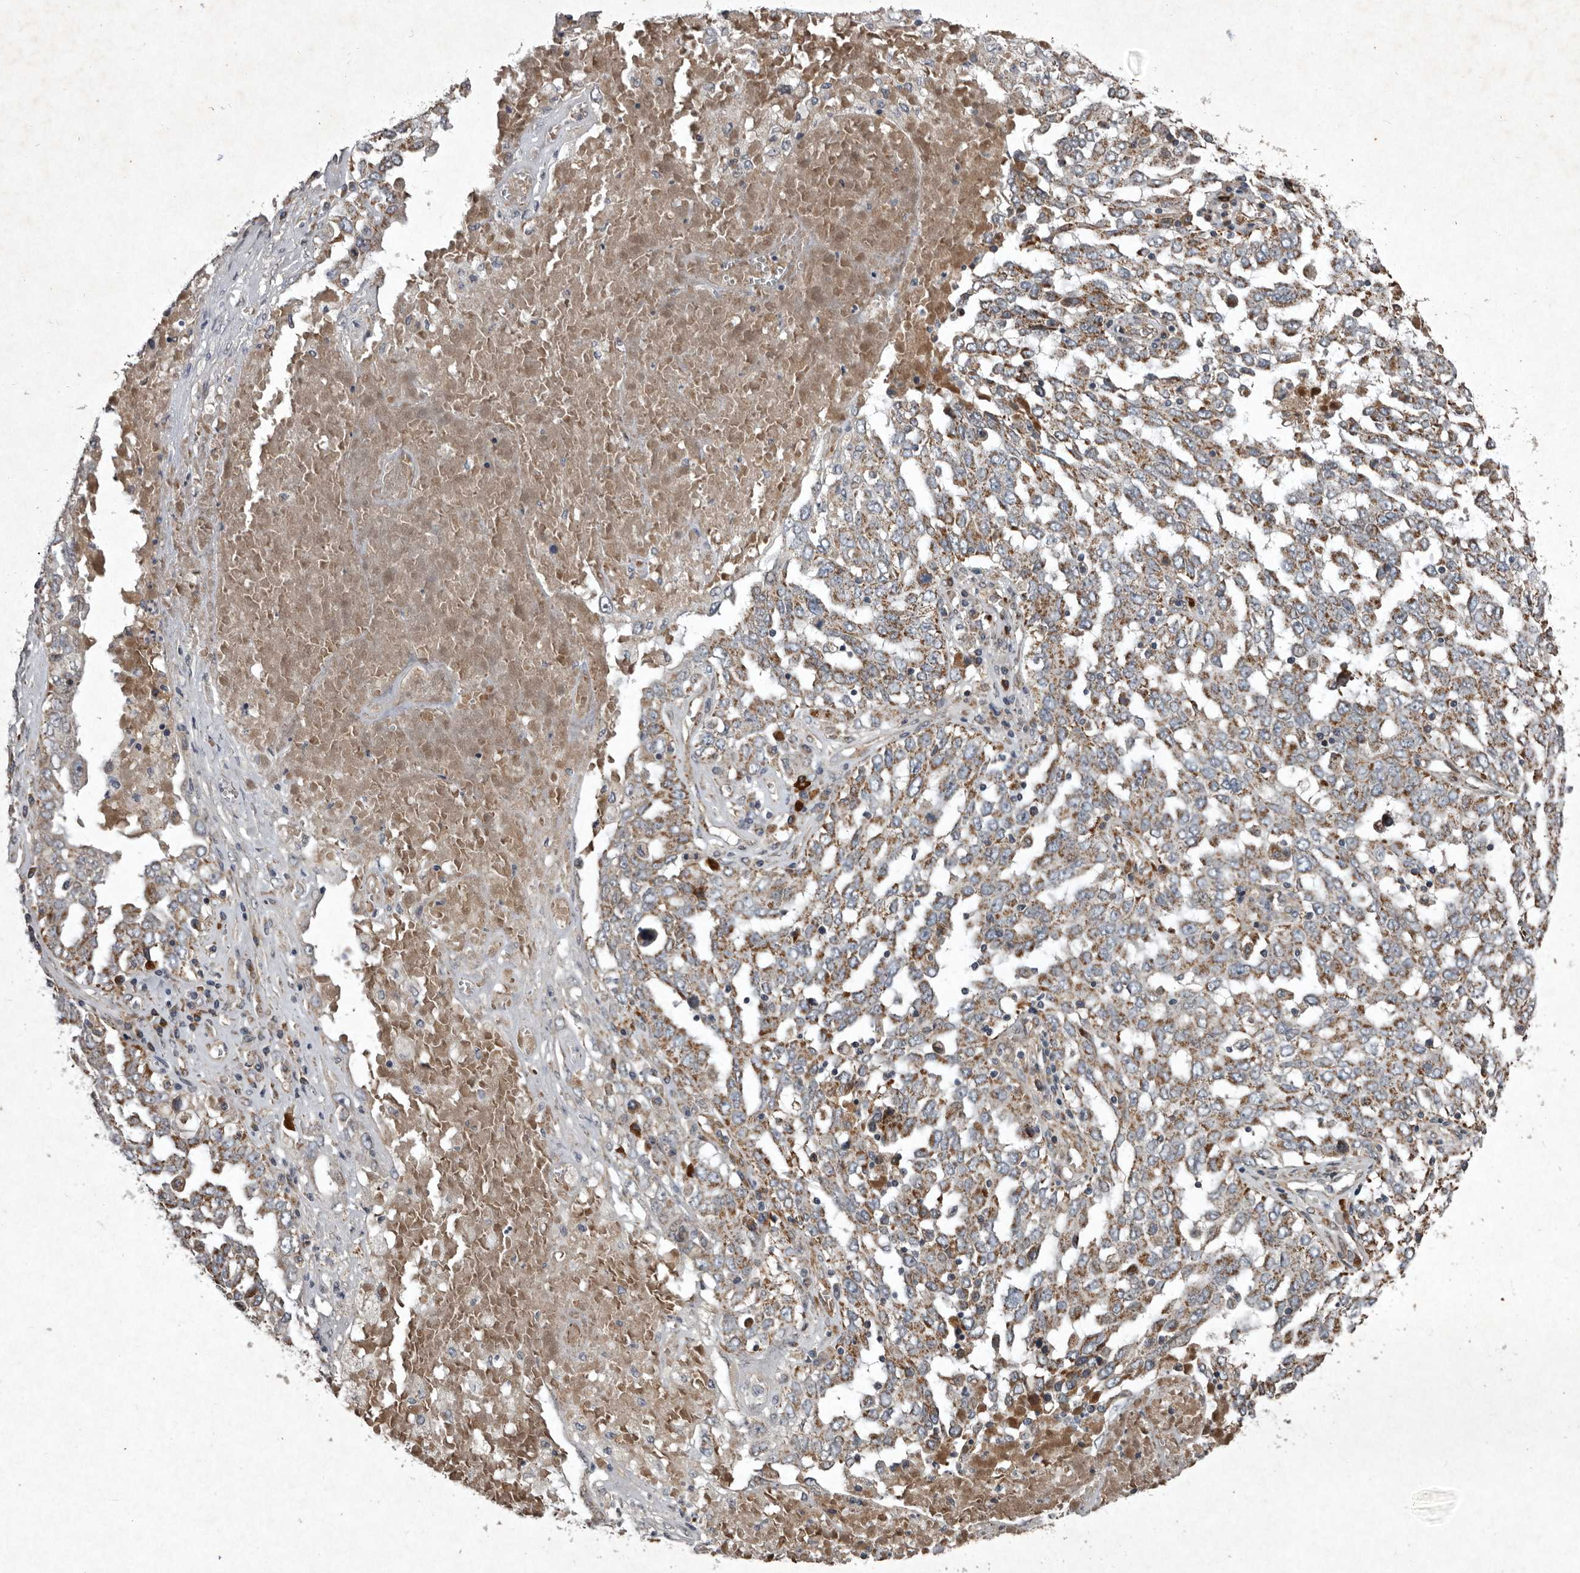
{"staining": {"intensity": "moderate", "quantity": ">75%", "location": "cytoplasmic/membranous"}, "tissue": "ovarian cancer", "cell_type": "Tumor cells", "image_type": "cancer", "snomed": [{"axis": "morphology", "description": "Carcinoma, endometroid"}, {"axis": "topography", "description": "Ovary"}], "caption": "A medium amount of moderate cytoplasmic/membranous expression is appreciated in about >75% of tumor cells in ovarian cancer tissue.", "gene": "MRPS15", "patient": {"sex": "female", "age": 62}}